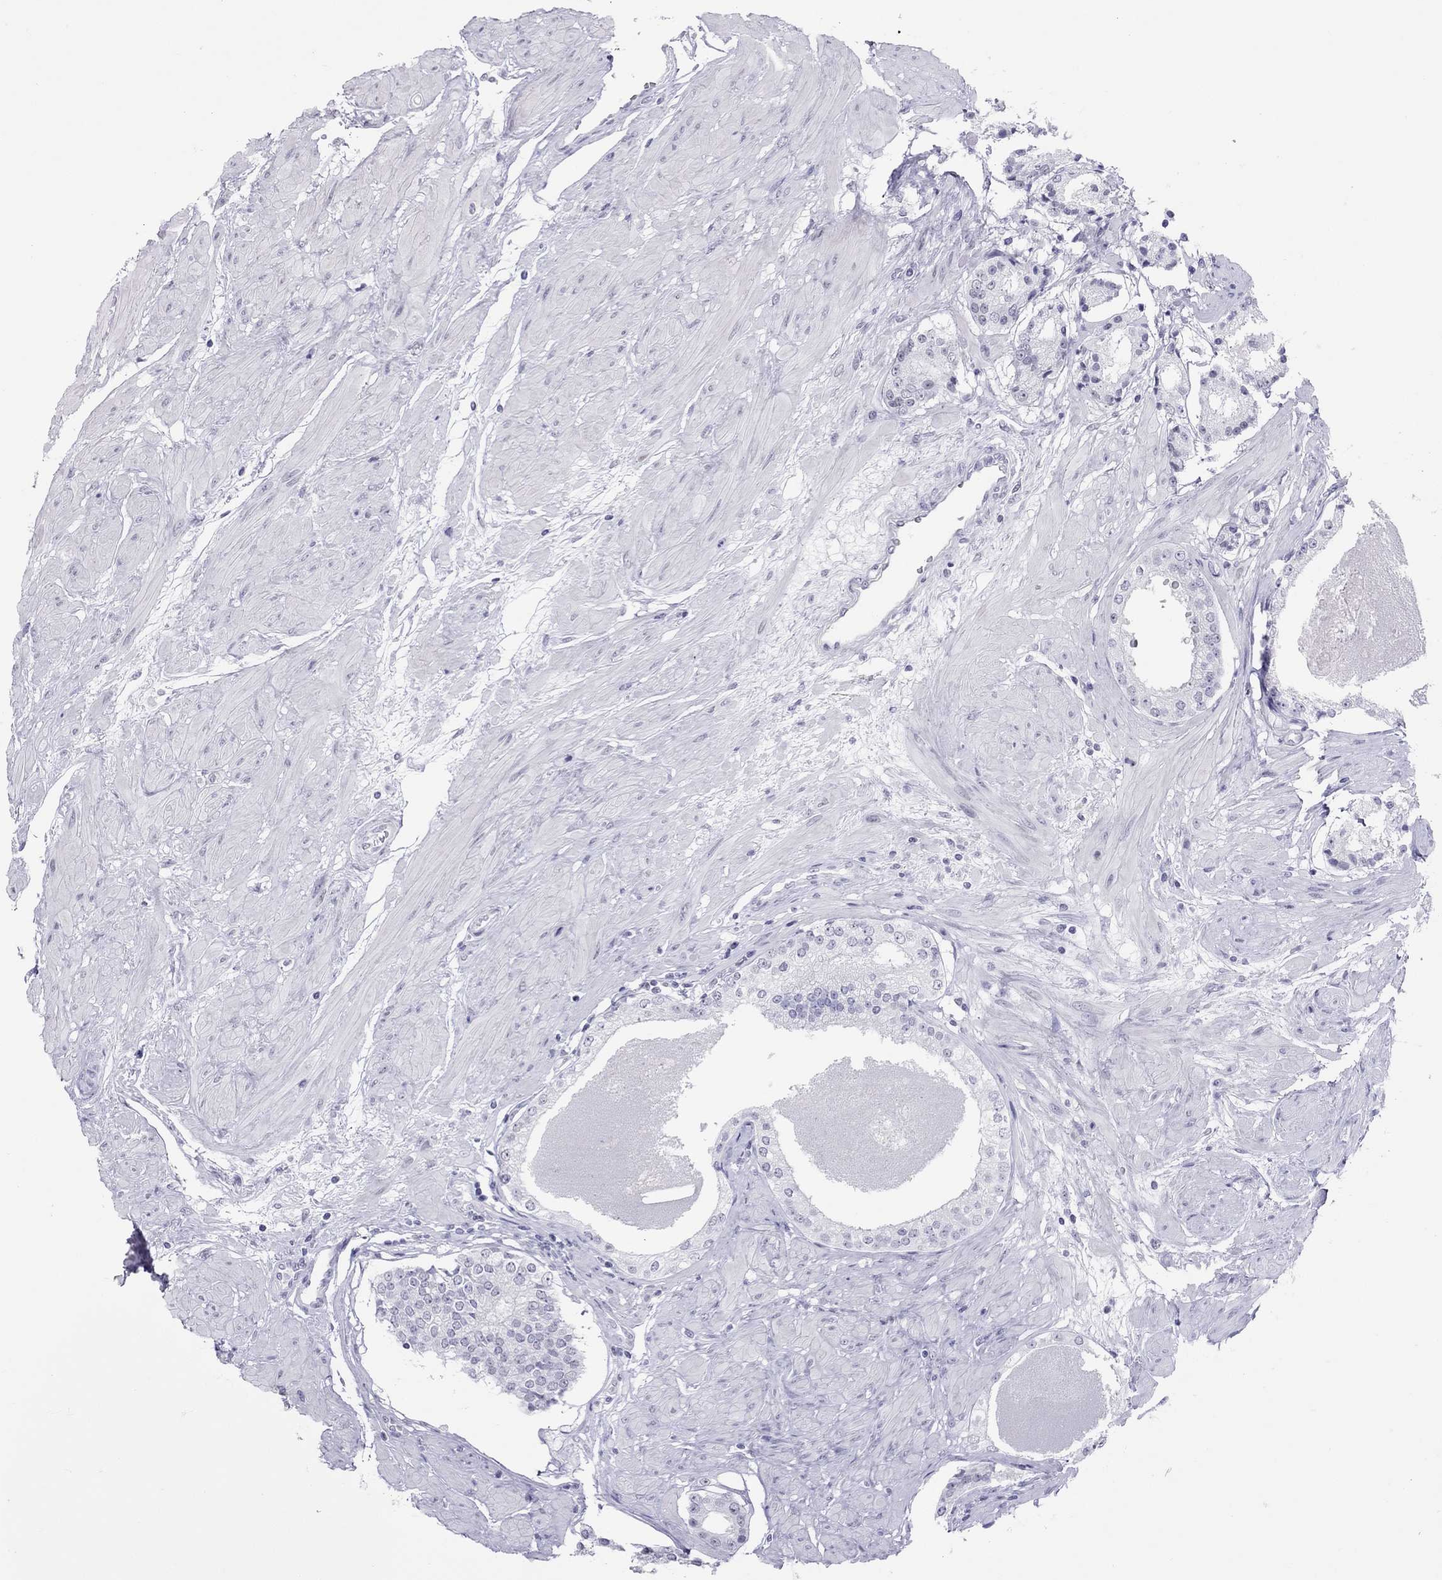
{"staining": {"intensity": "negative", "quantity": "none", "location": "none"}, "tissue": "prostate cancer", "cell_type": "Tumor cells", "image_type": "cancer", "snomed": [{"axis": "morphology", "description": "Adenocarcinoma, Low grade"}, {"axis": "topography", "description": "Prostate"}], "caption": "DAB immunohistochemical staining of human prostate cancer exhibits no significant expression in tumor cells. The staining is performed using DAB brown chromogen with nuclei counter-stained in using hematoxylin.", "gene": "JHY", "patient": {"sex": "male", "age": 60}}